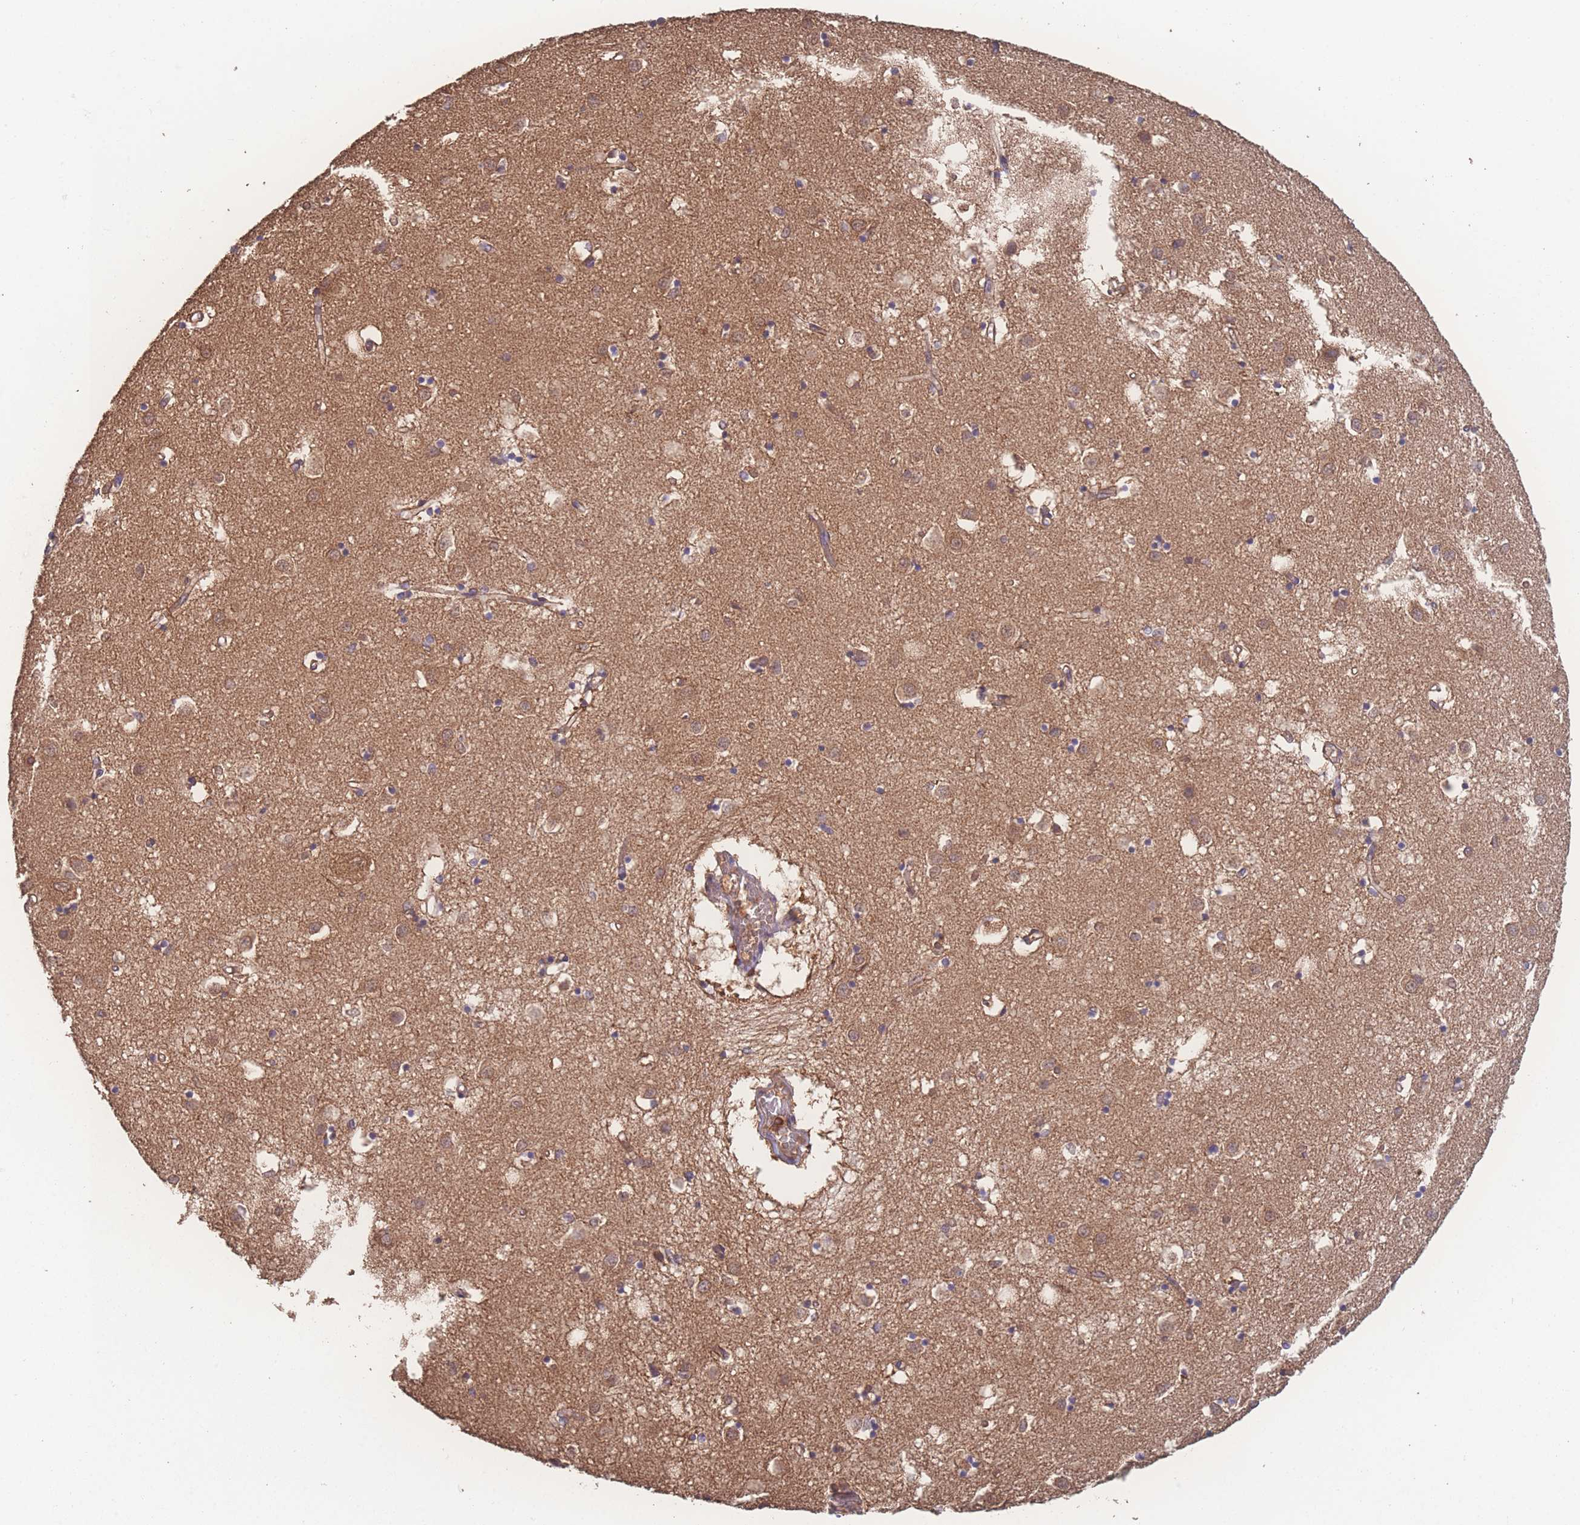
{"staining": {"intensity": "weak", "quantity": "25%-75%", "location": "cytoplasmic/membranous"}, "tissue": "caudate", "cell_type": "Glial cells", "image_type": "normal", "snomed": [{"axis": "morphology", "description": "Normal tissue, NOS"}, {"axis": "topography", "description": "Lateral ventricle wall"}], "caption": "Protein analysis of benign caudate displays weak cytoplasmic/membranous expression in about 25%-75% of glial cells. (IHC, brightfield microscopy, high magnification).", "gene": "ATXN10", "patient": {"sex": "male", "age": 70}}